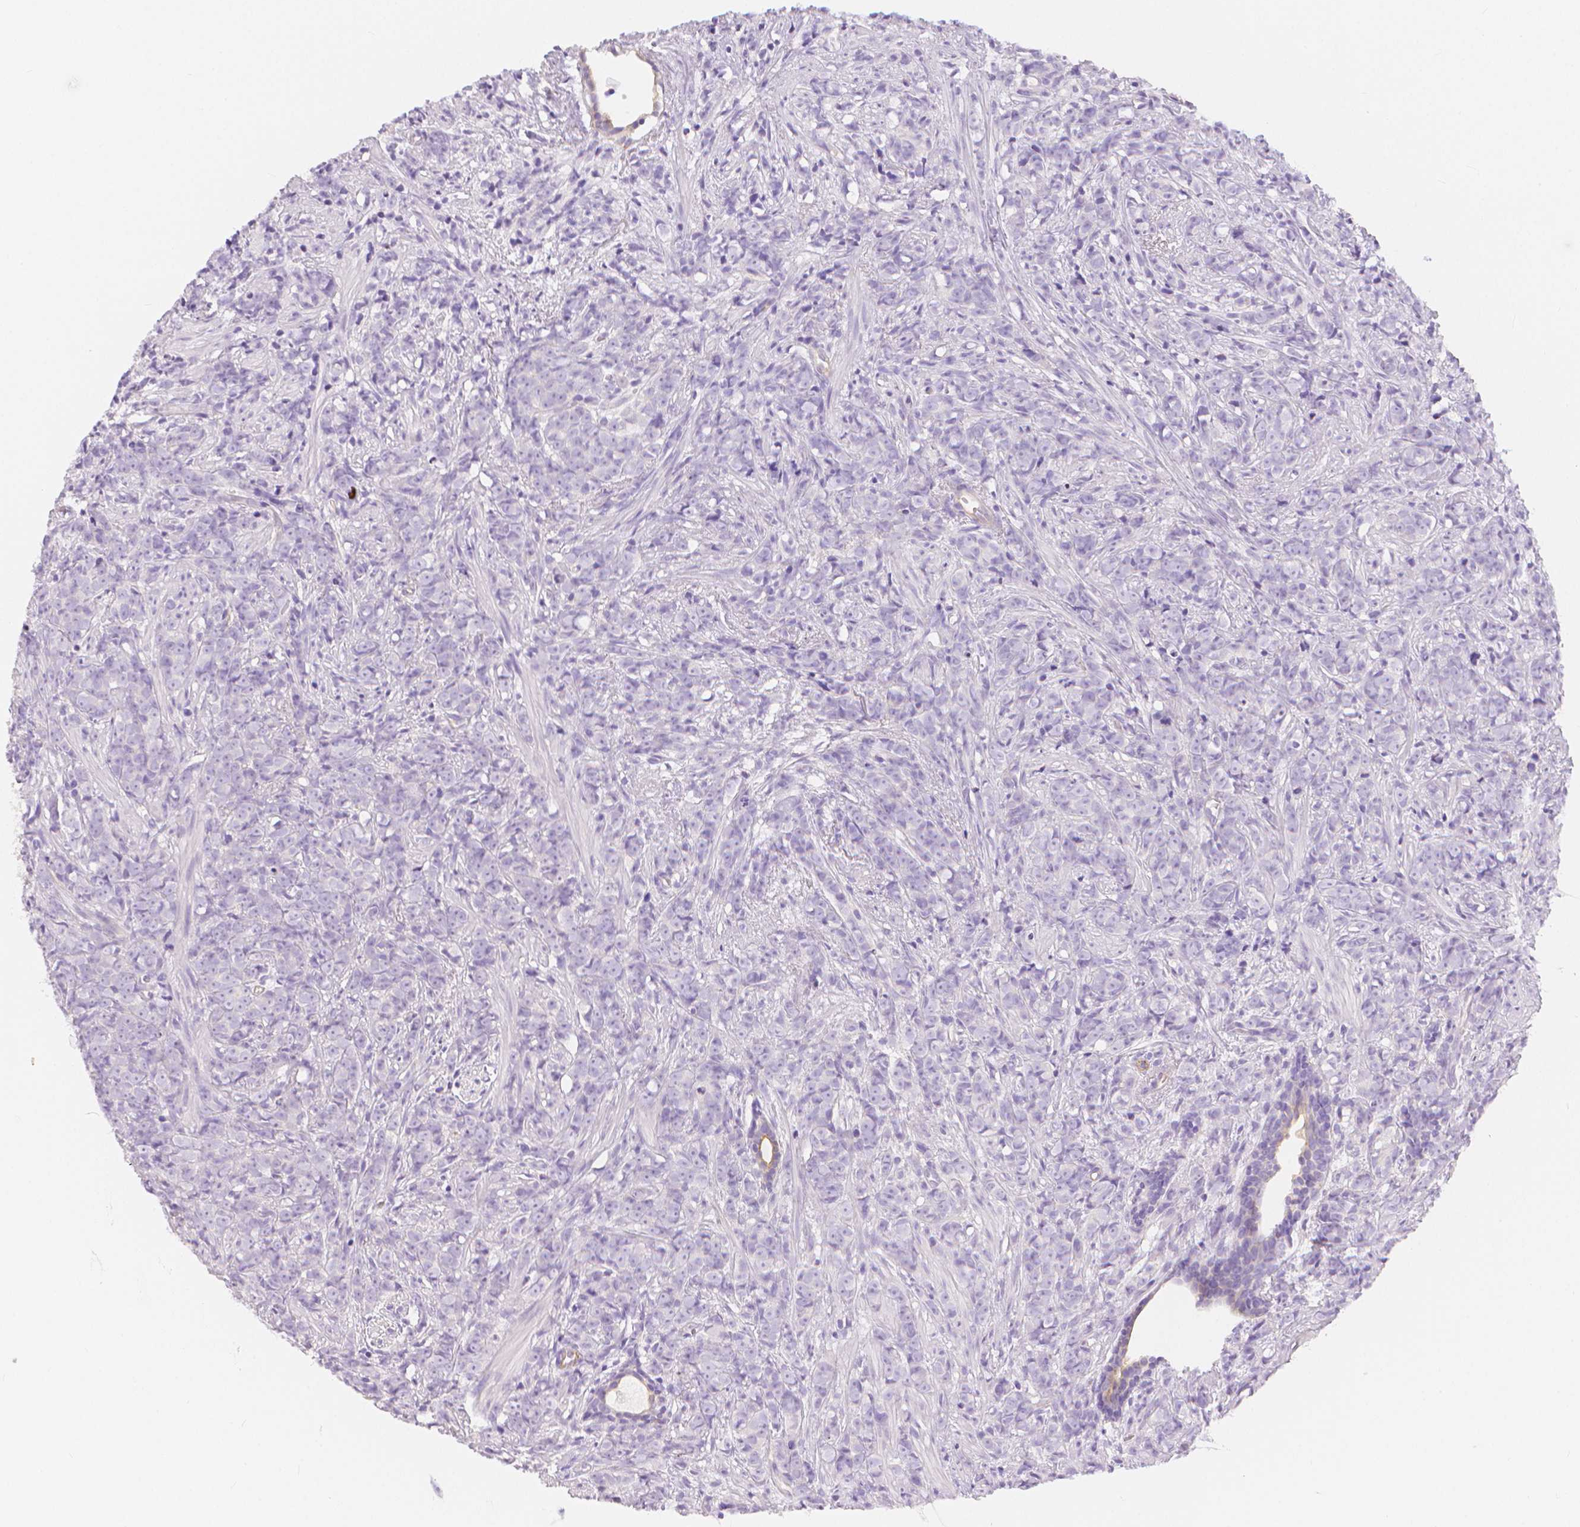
{"staining": {"intensity": "negative", "quantity": "none", "location": "none"}, "tissue": "prostate cancer", "cell_type": "Tumor cells", "image_type": "cancer", "snomed": [{"axis": "morphology", "description": "Adenocarcinoma, High grade"}, {"axis": "topography", "description": "Prostate"}], "caption": "Immunohistochemical staining of human prostate adenocarcinoma (high-grade) demonstrates no significant positivity in tumor cells.", "gene": "SLC27A5", "patient": {"sex": "male", "age": 81}}